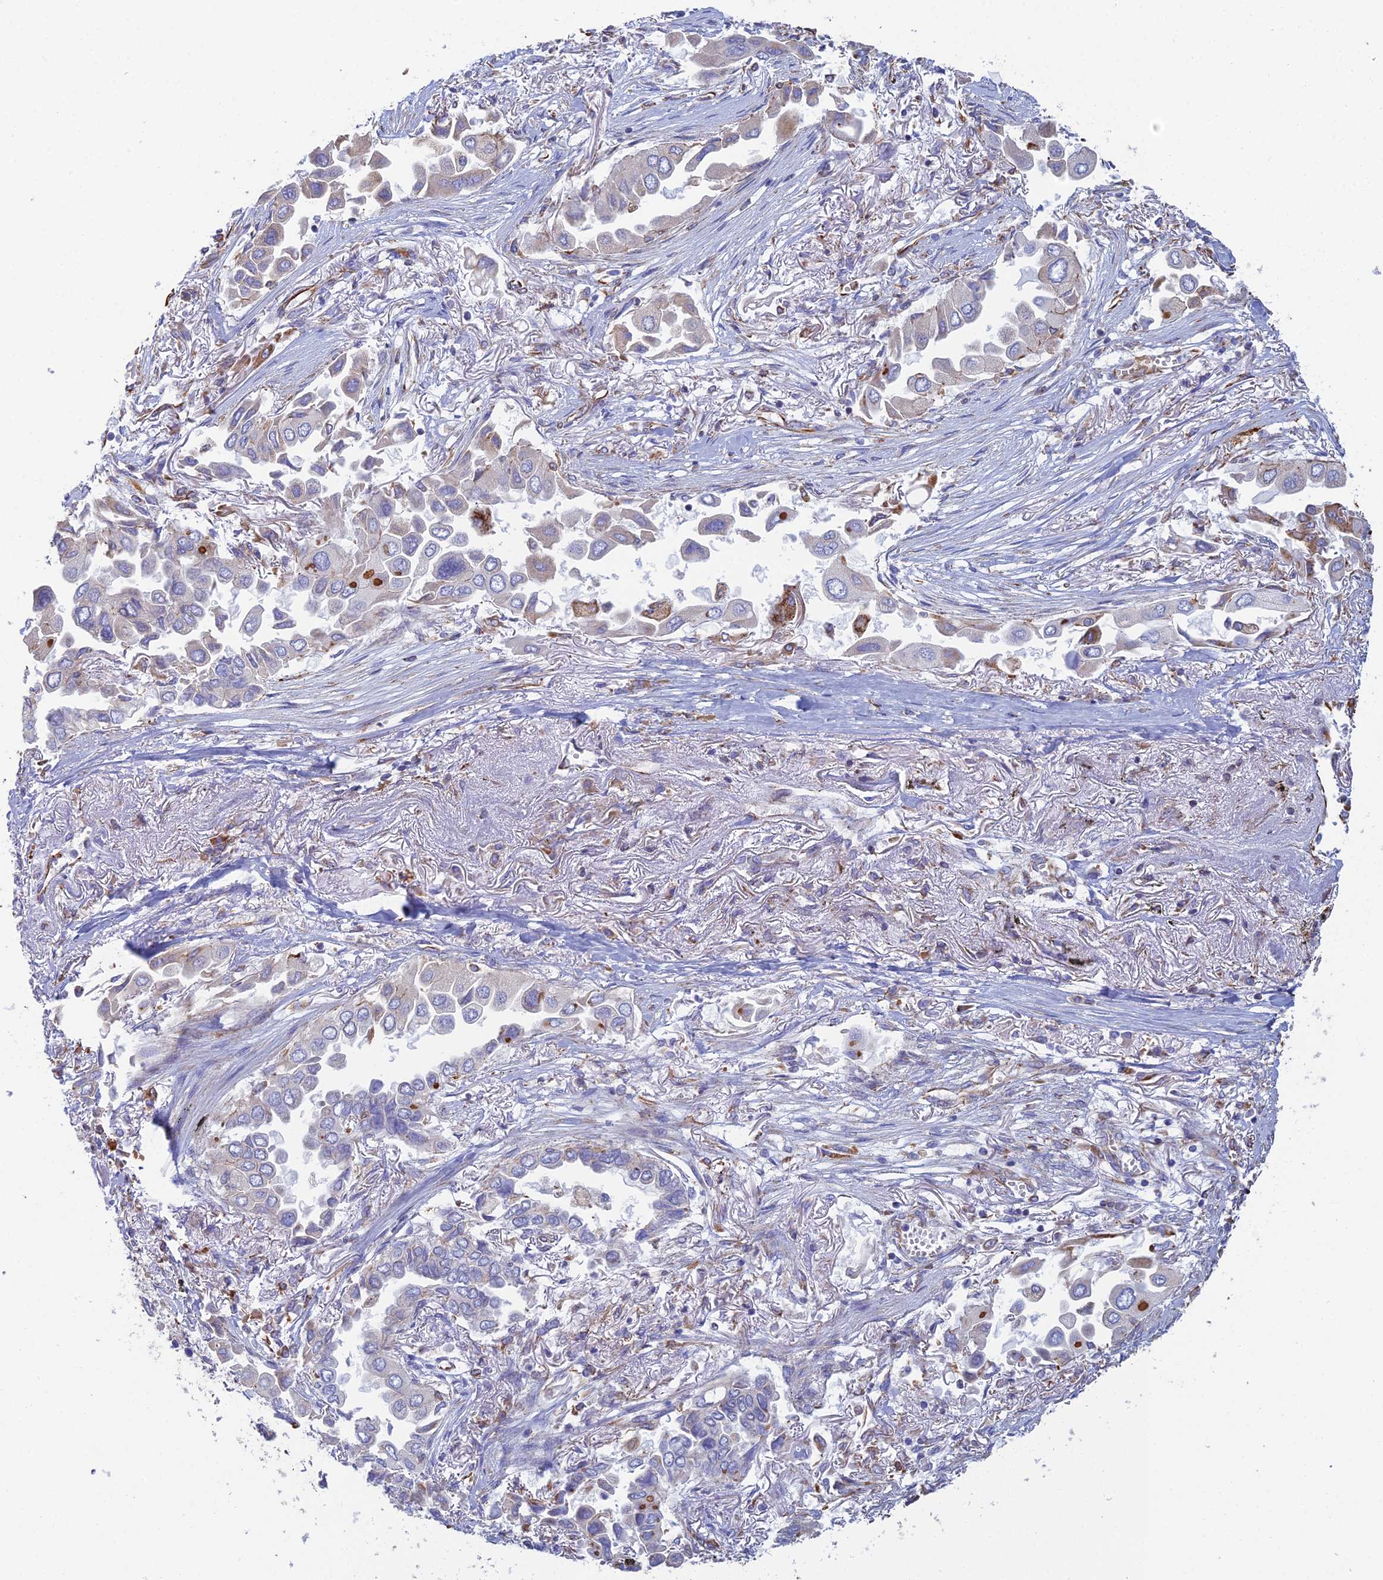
{"staining": {"intensity": "negative", "quantity": "none", "location": "none"}, "tissue": "lung cancer", "cell_type": "Tumor cells", "image_type": "cancer", "snomed": [{"axis": "morphology", "description": "Adenocarcinoma, NOS"}, {"axis": "topography", "description": "Lung"}], "caption": "High power microscopy image of an immunohistochemistry (IHC) histopathology image of lung cancer, revealing no significant staining in tumor cells.", "gene": "CLVS2", "patient": {"sex": "female", "age": 76}}